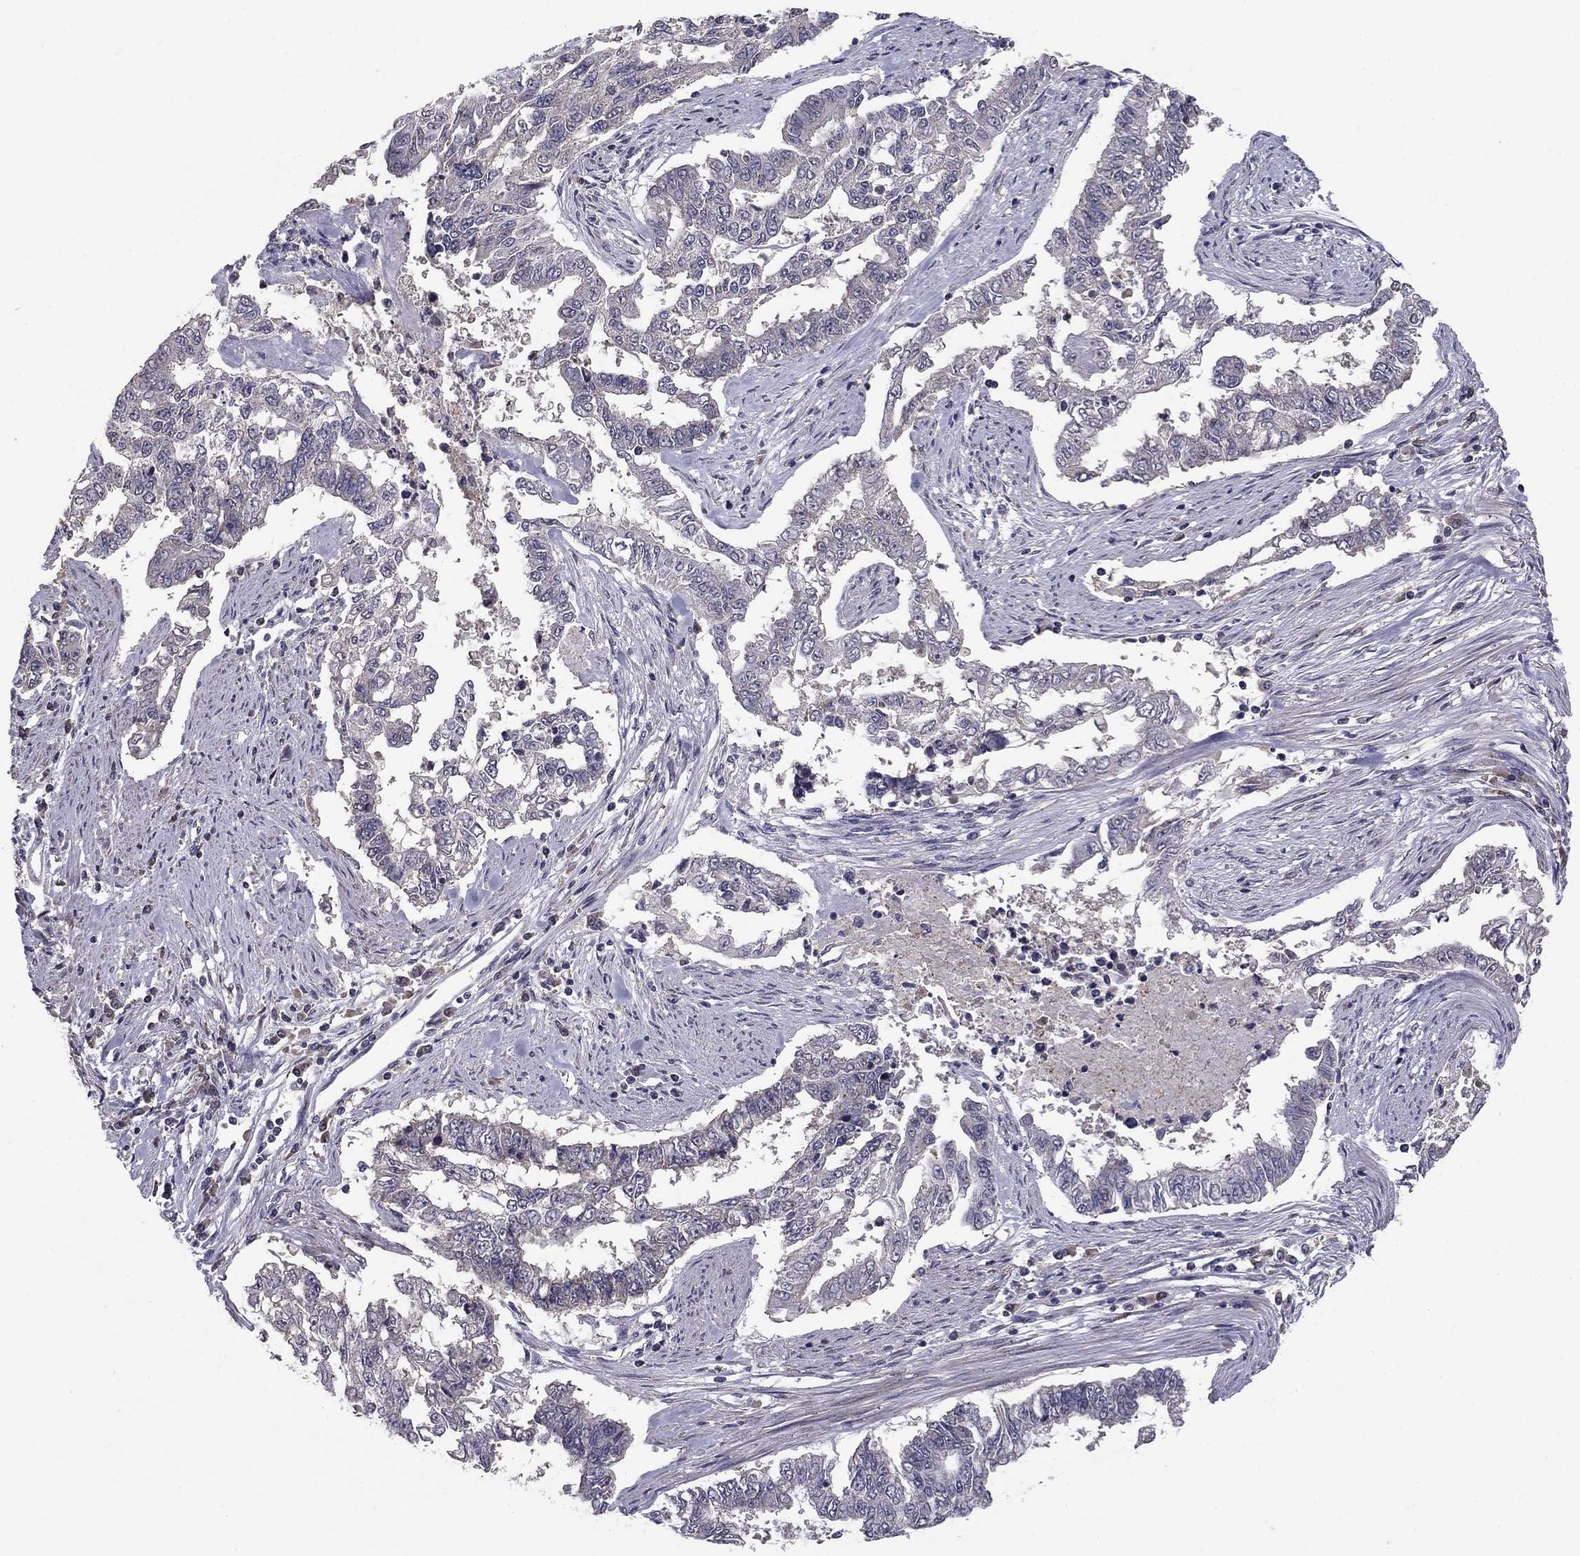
{"staining": {"intensity": "negative", "quantity": "none", "location": "none"}, "tissue": "endometrial cancer", "cell_type": "Tumor cells", "image_type": "cancer", "snomed": [{"axis": "morphology", "description": "Adenocarcinoma, NOS"}, {"axis": "topography", "description": "Uterus"}], "caption": "DAB immunohistochemical staining of adenocarcinoma (endometrial) exhibits no significant positivity in tumor cells. The staining was performed using DAB (3,3'-diaminobenzidine) to visualize the protein expression in brown, while the nuclei were stained in blue with hematoxylin (Magnification: 20x).", "gene": "HCN1", "patient": {"sex": "female", "age": 59}}